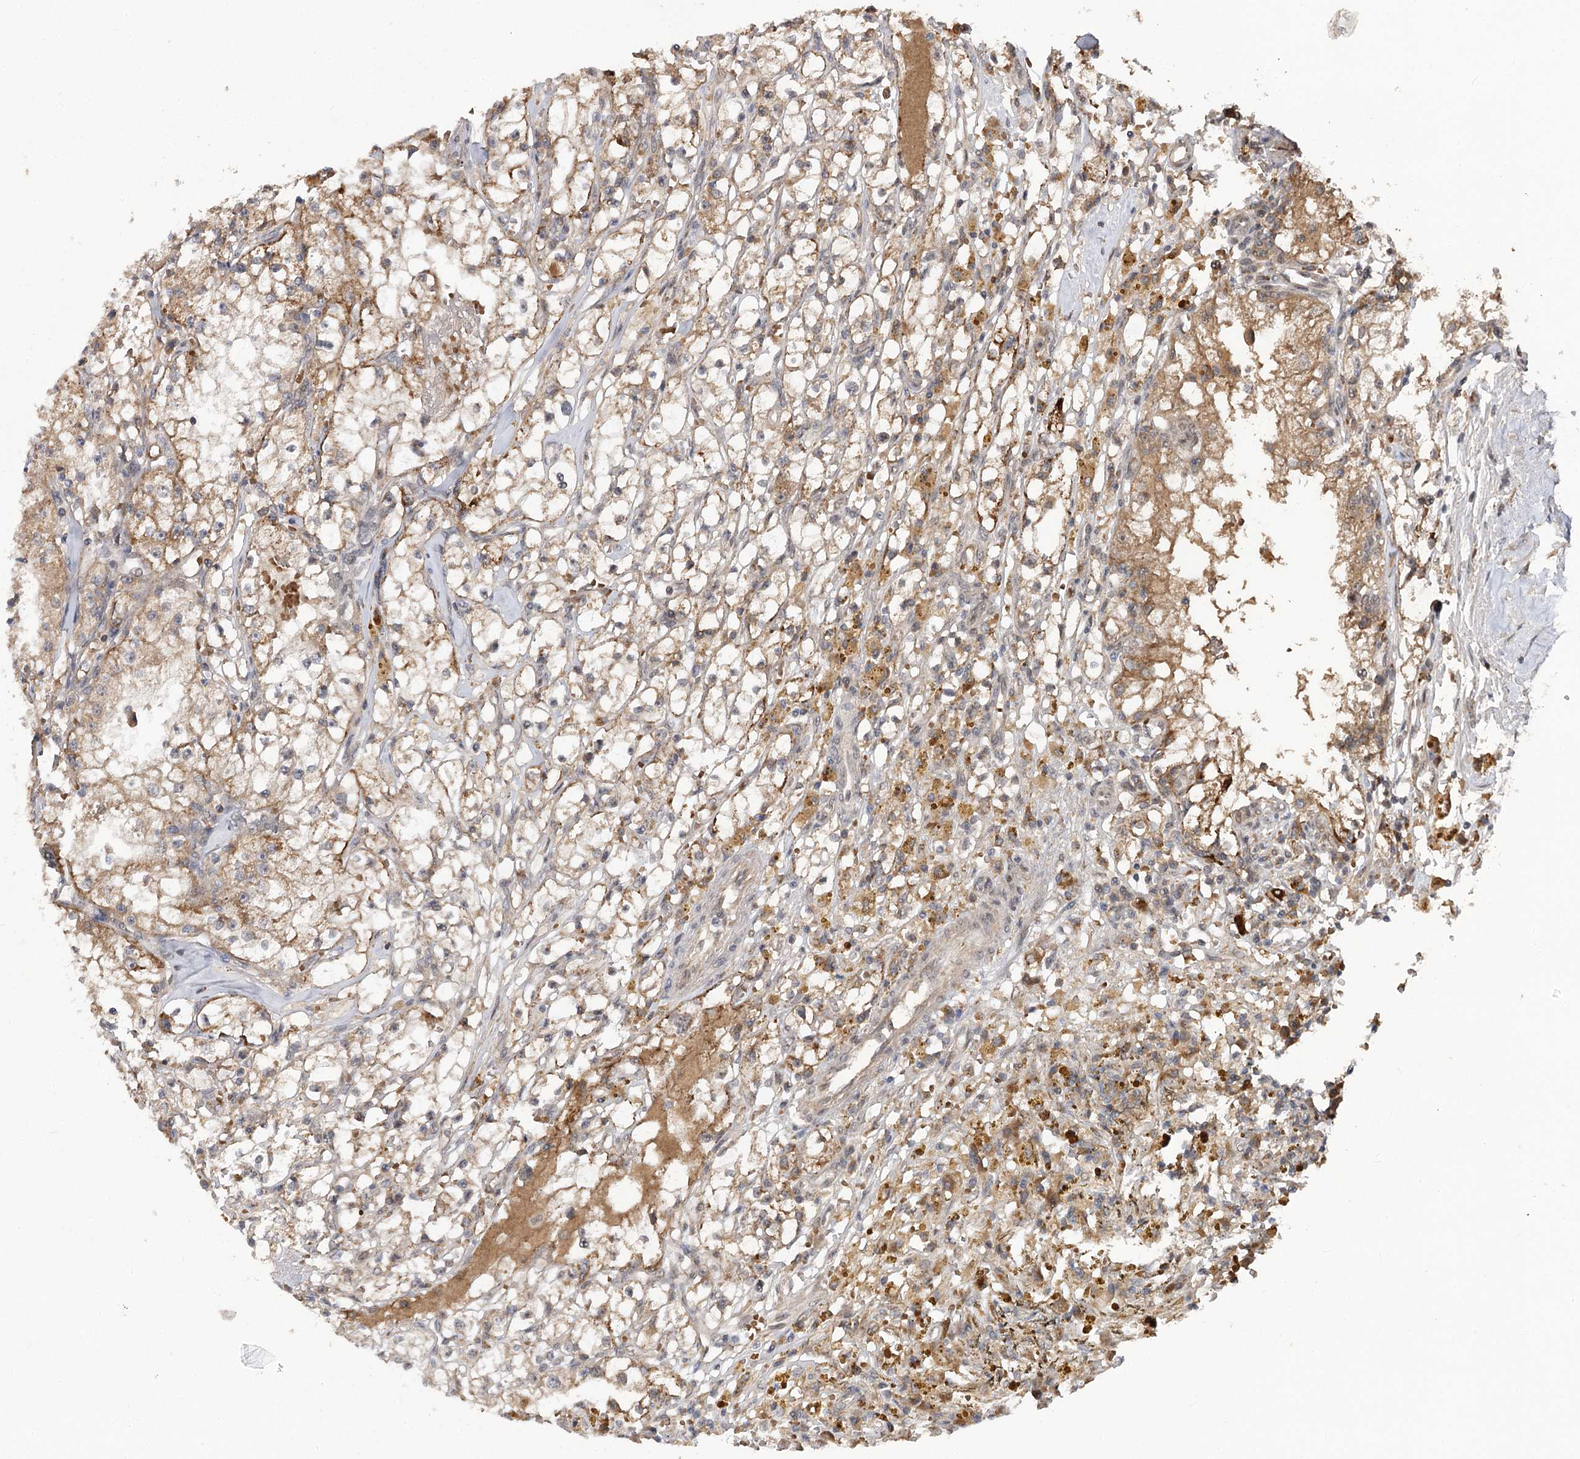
{"staining": {"intensity": "moderate", "quantity": "25%-75%", "location": "cytoplasmic/membranous"}, "tissue": "renal cancer", "cell_type": "Tumor cells", "image_type": "cancer", "snomed": [{"axis": "morphology", "description": "Adenocarcinoma, NOS"}, {"axis": "topography", "description": "Kidney"}], "caption": "The photomicrograph exhibits a brown stain indicating the presence of a protein in the cytoplasmic/membranous of tumor cells in renal cancer (adenocarcinoma). Immunohistochemistry (ihc) stains the protein of interest in brown and the nuclei are stained blue.", "gene": "MSANTD2", "patient": {"sex": "male", "age": 56}}